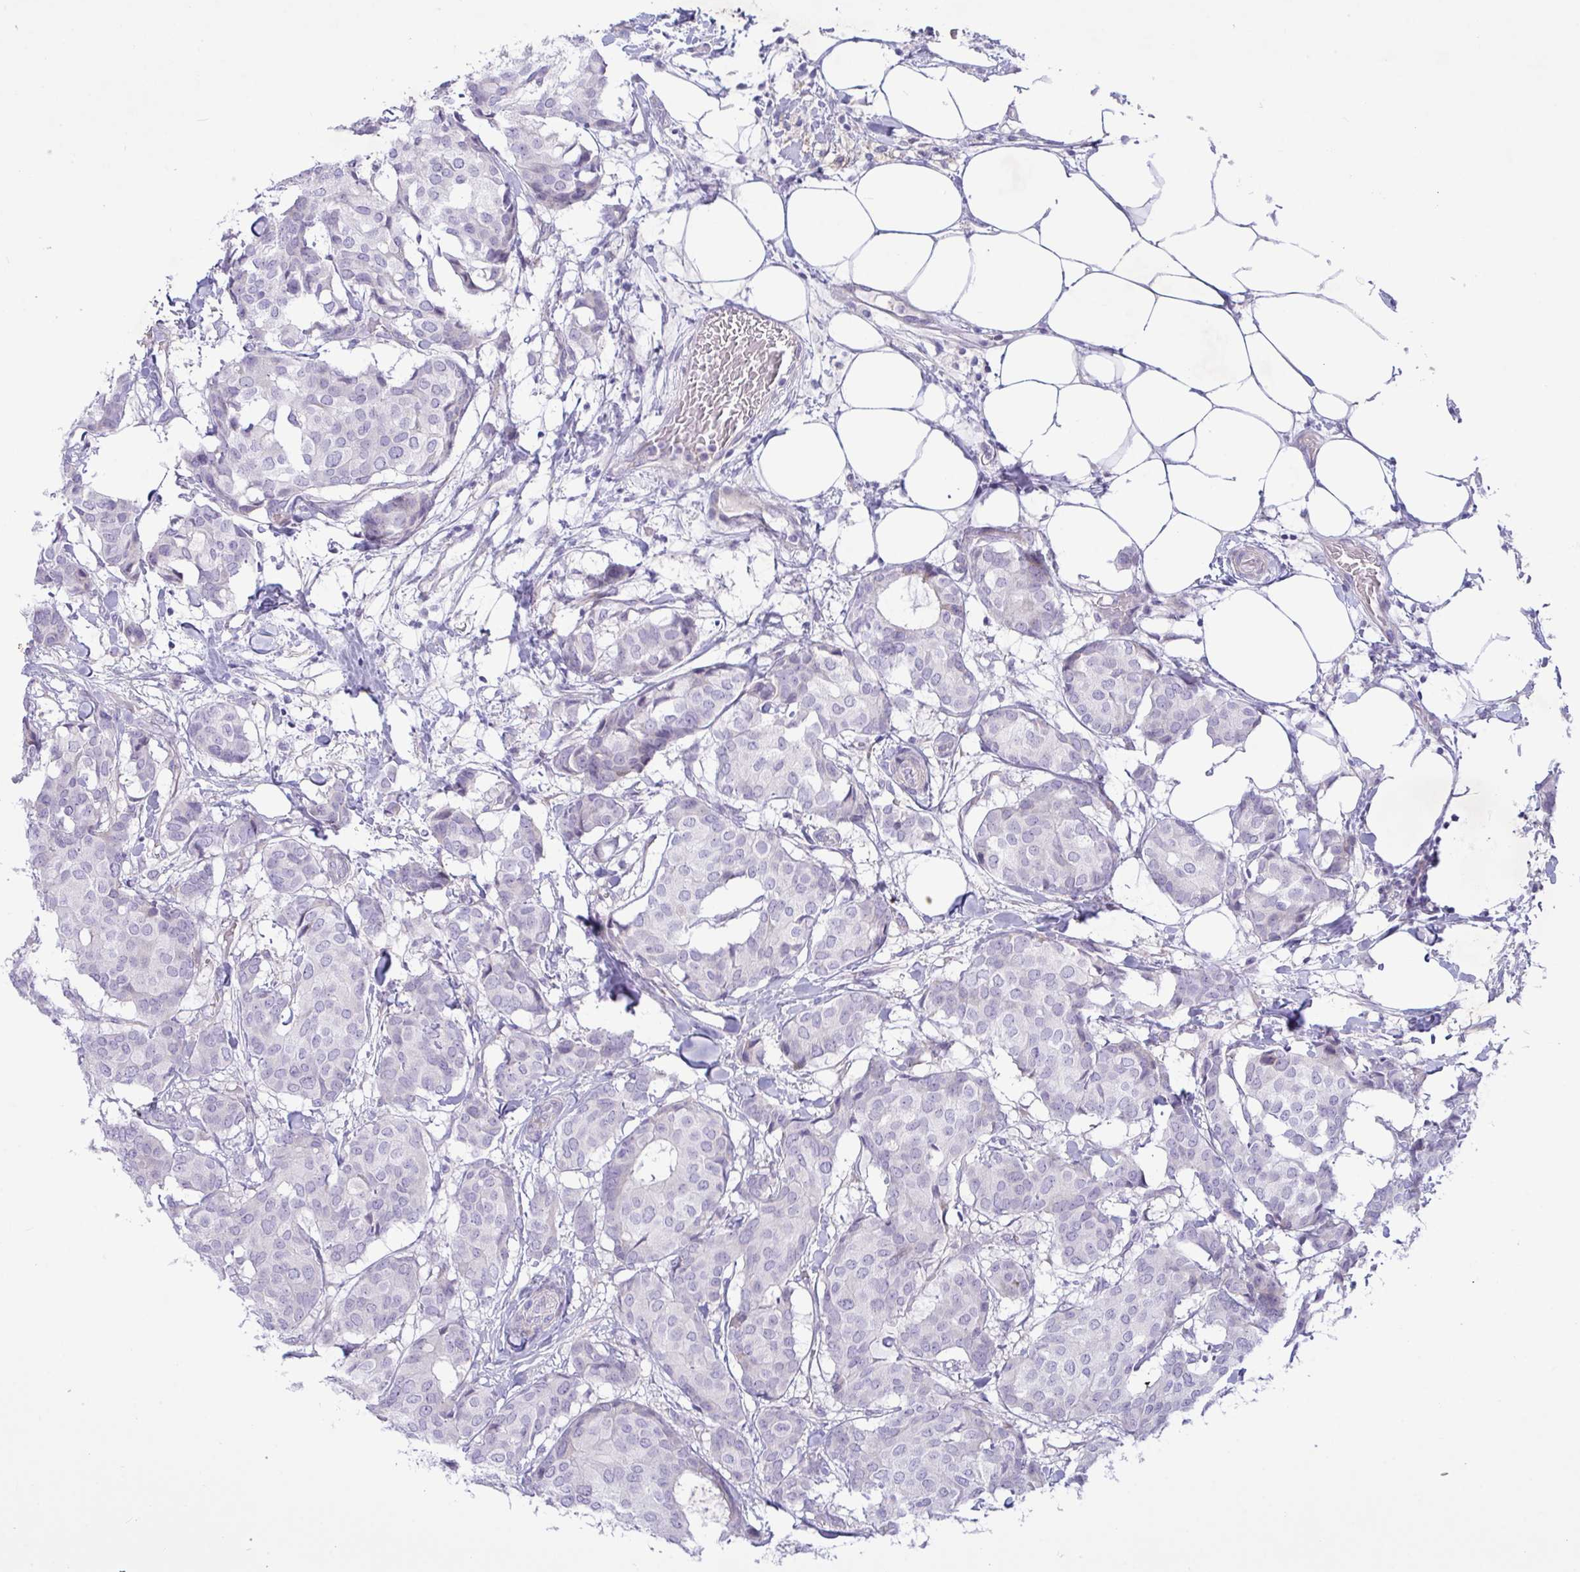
{"staining": {"intensity": "negative", "quantity": "none", "location": "none"}, "tissue": "breast cancer", "cell_type": "Tumor cells", "image_type": "cancer", "snomed": [{"axis": "morphology", "description": "Duct carcinoma"}, {"axis": "topography", "description": "Breast"}], "caption": "Tumor cells are negative for protein expression in human invasive ductal carcinoma (breast).", "gene": "FAM86B1", "patient": {"sex": "female", "age": 75}}